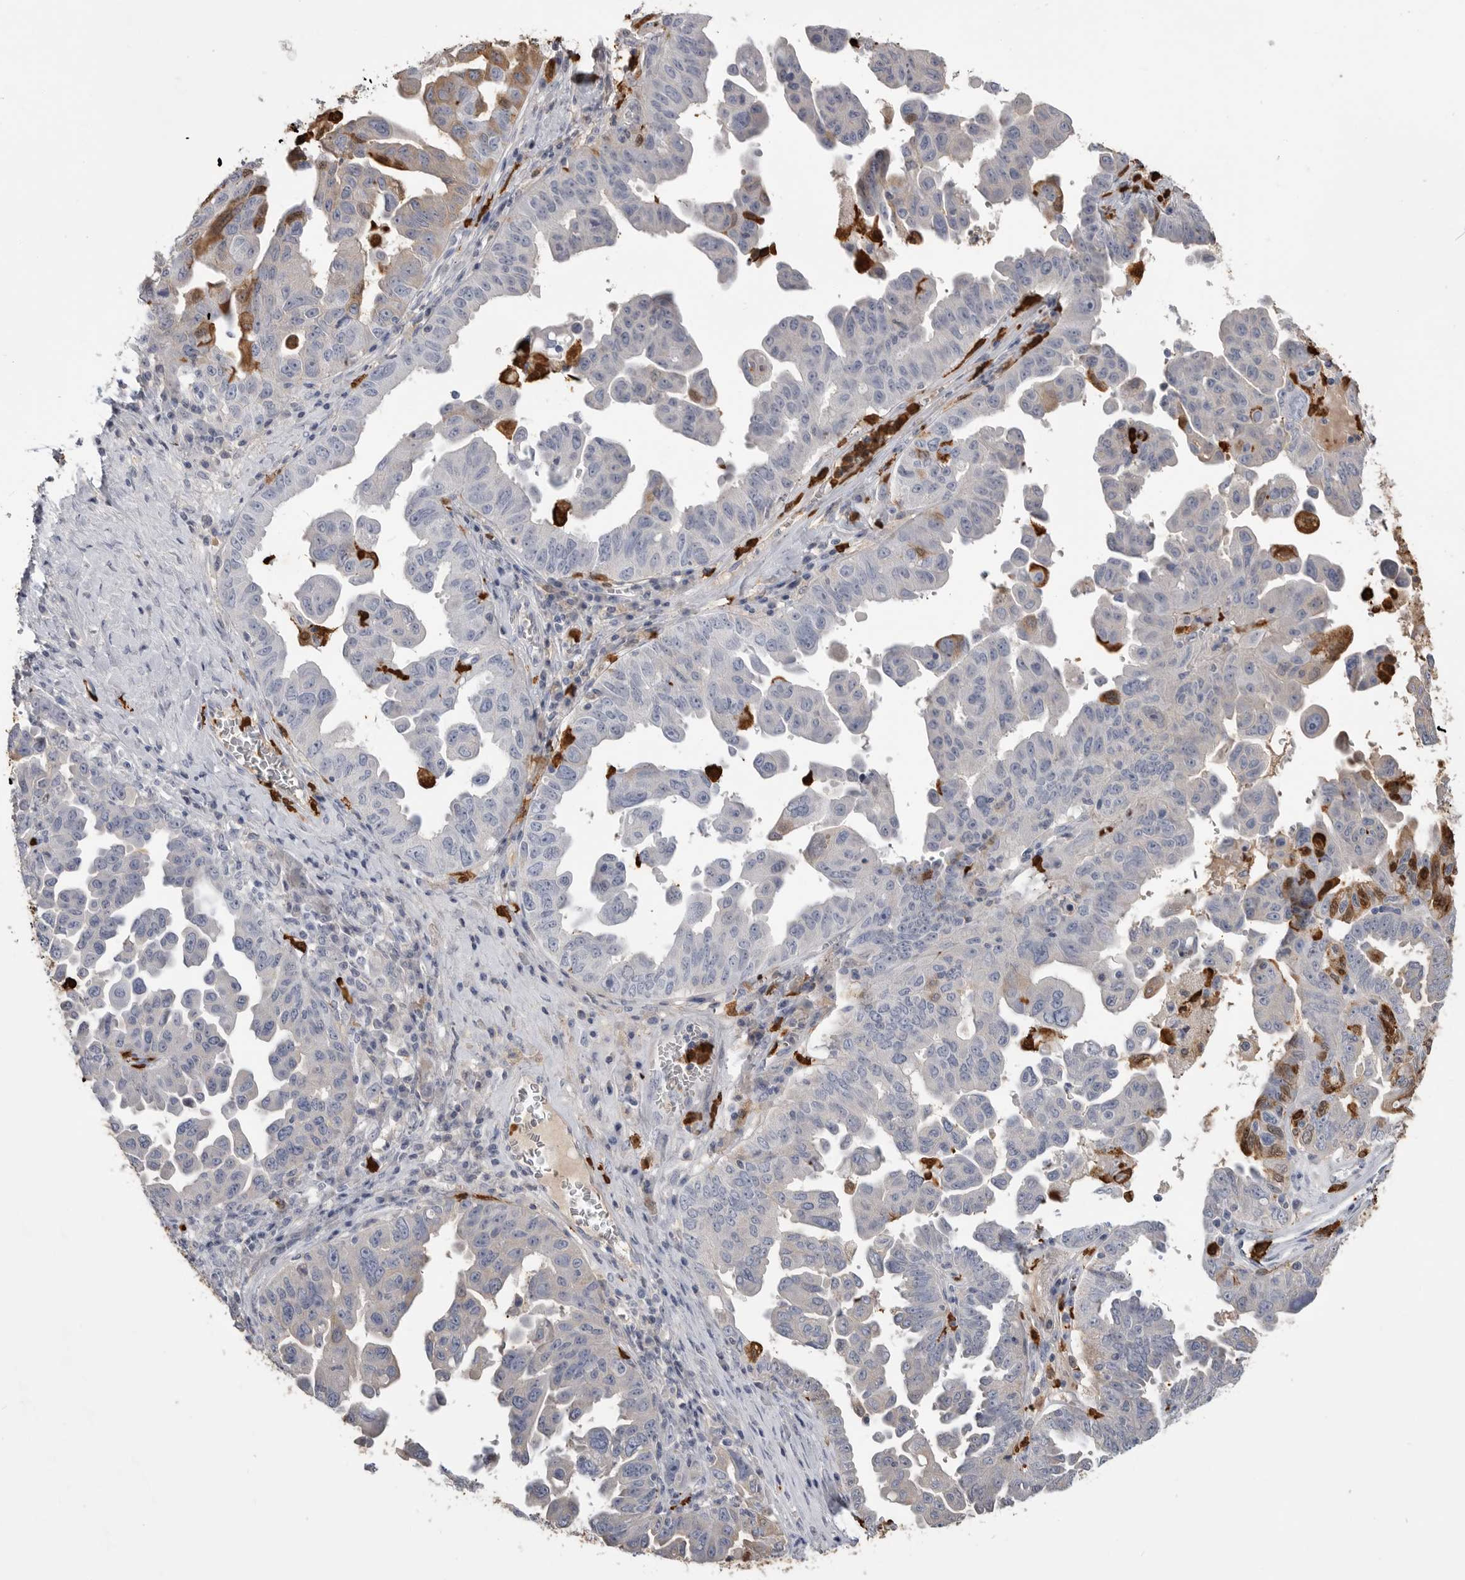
{"staining": {"intensity": "weak", "quantity": "<25%", "location": "cytoplasmic/membranous"}, "tissue": "ovarian cancer", "cell_type": "Tumor cells", "image_type": "cancer", "snomed": [{"axis": "morphology", "description": "Carcinoma, endometroid"}, {"axis": "topography", "description": "Ovary"}], "caption": "Ovarian cancer (endometroid carcinoma) stained for a protein using immunohistochemistry demonstrates no positivity tumor cells.", "gene": "CYB561D1", "patient": {"sex": "female", "age": 62}}